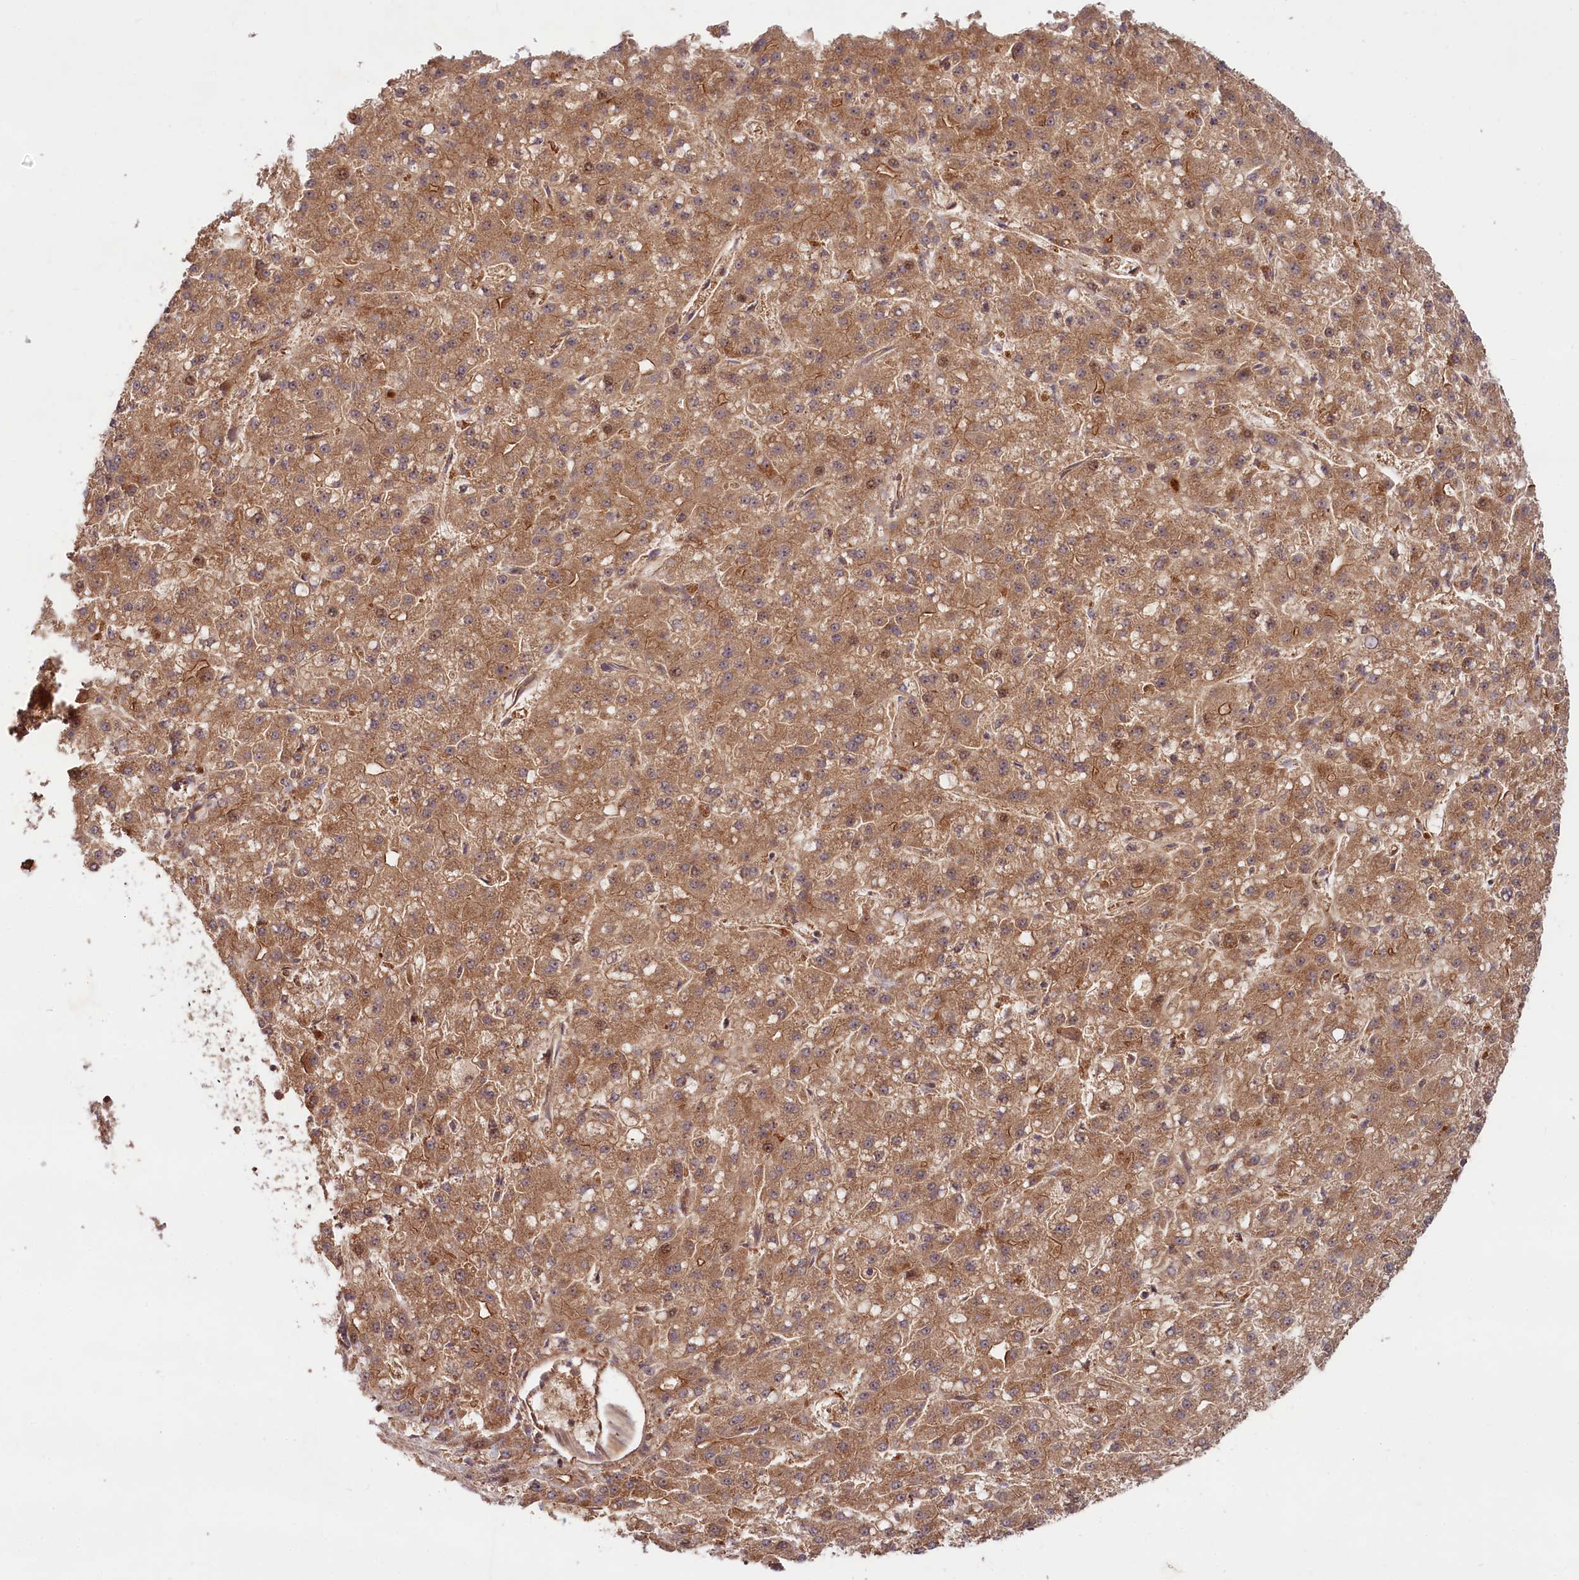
{"staining": {"intensity": "moderate", "quantity": ">75%", "location": "cytoplasmic/membranous"}, "tissue": "liver cancer", "cell_type": "Tumor cells", "image_type": "cancer", "snomed": [{"axis": "morphology", "description": "Carcinoma, Hepatocellular, NOS"}, {"axis": "topography", "description": "Liver"}], "caption": "This is a histology image of immunohistochemistry (IHC) staining of hepatocellular carcinoma (liver), which shows moderate expression in the cytoplasmic/membranous of tumor cells.", "gene": "NEDD1", "patient": {"sex": "male", "age": 67}}